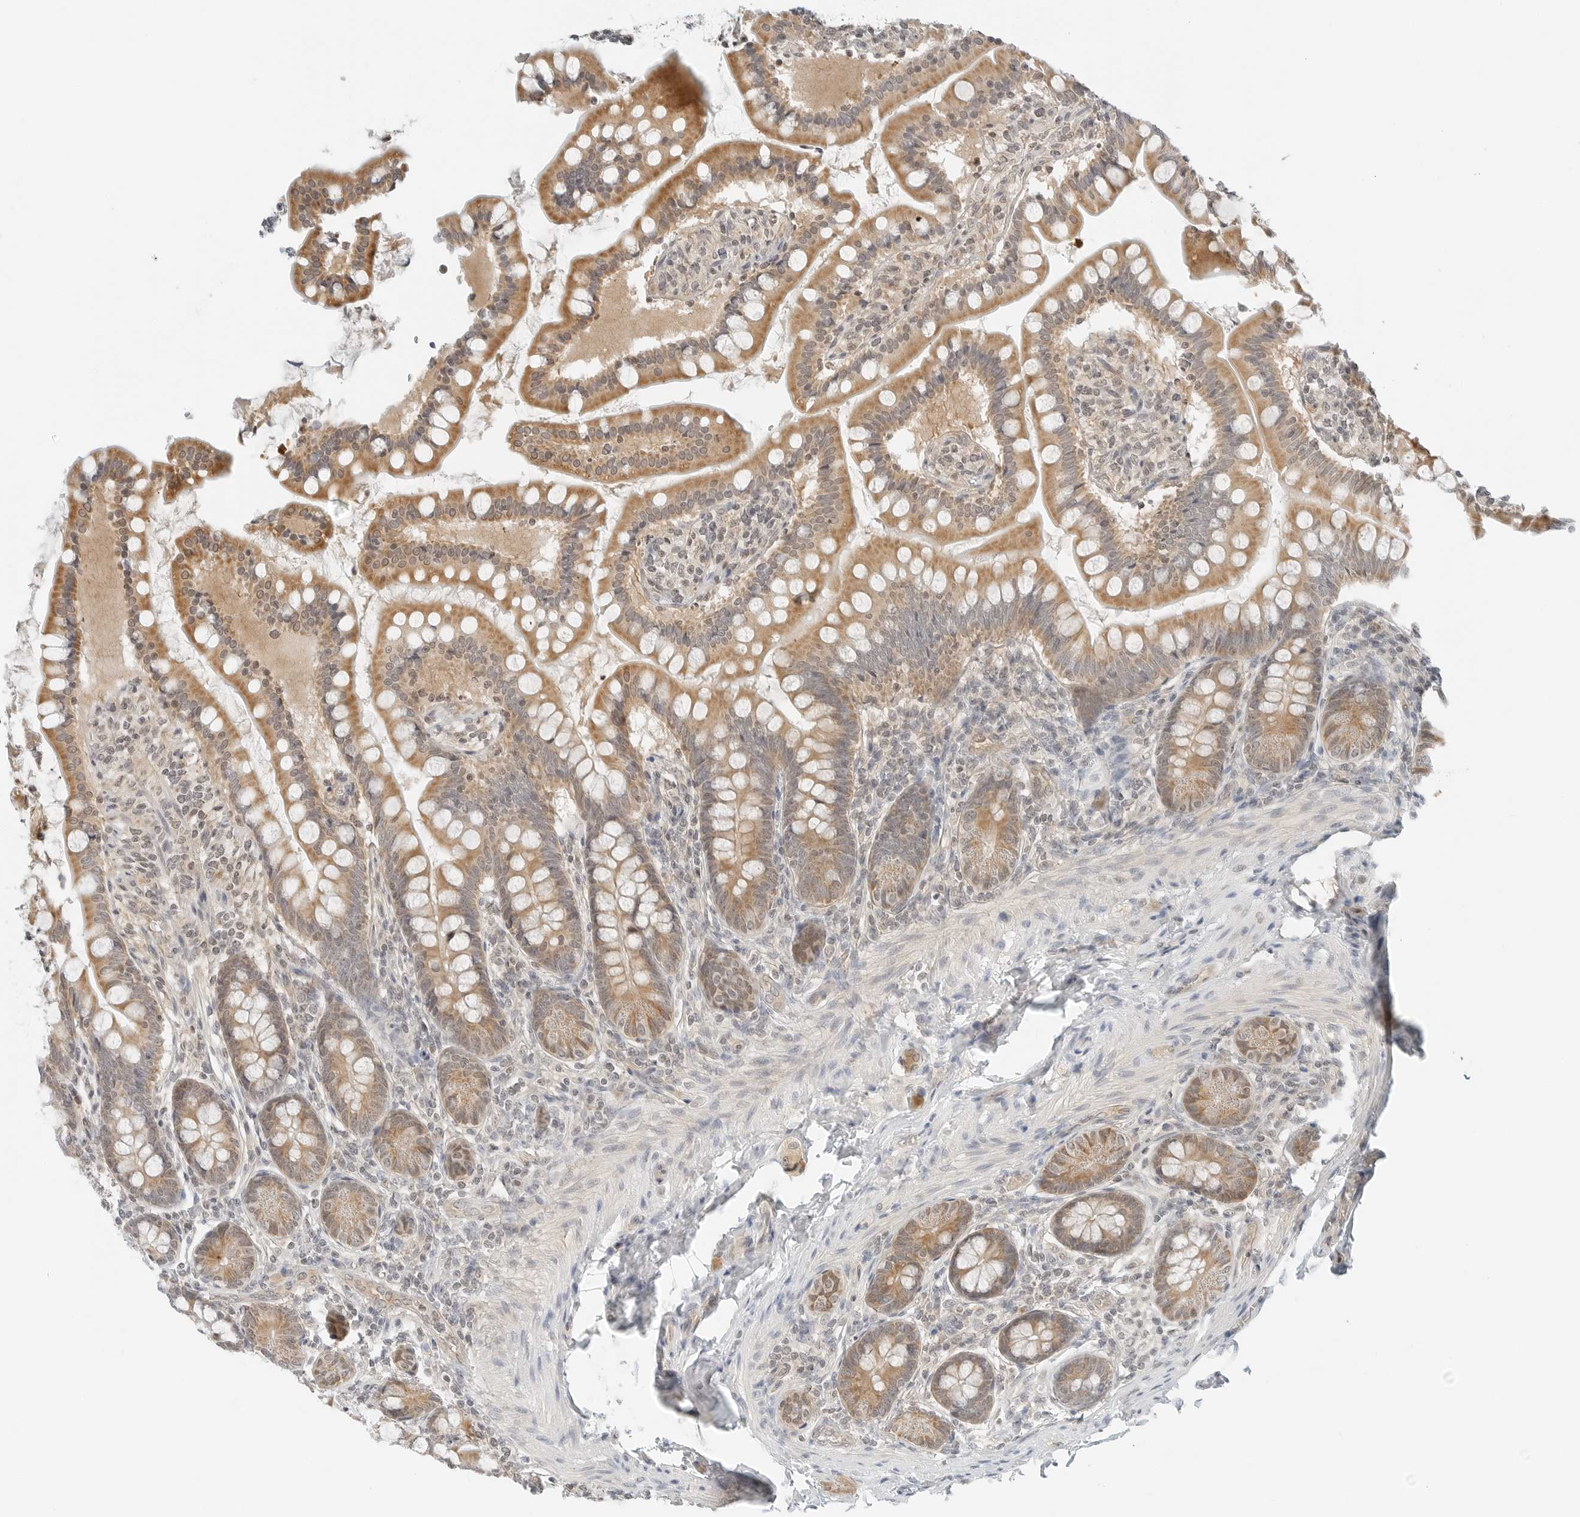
{"staining": {"intensity": "moderate", "quantity": ">75%", "location": "cytoplasmic/membranous"}, "tissue": "small intestine", "cell_type": "Glandular cells", "image_type": "normal", "snomed": [{"axis": "morphology", "description": "Normal tissue, NOS"}, {"axis": "topography", "description": "Small intestine"}], "caption": "Normal small intestine displays moderate cytoplasmic/membranous staining in approximately >75% of glandular cells, visualized by immunohistochemistry. The protein of interest is shown in brown color, while the nuclei are stained blue.", "gene": "IQCC", "patient": {"sex": "male", "age": 7}}